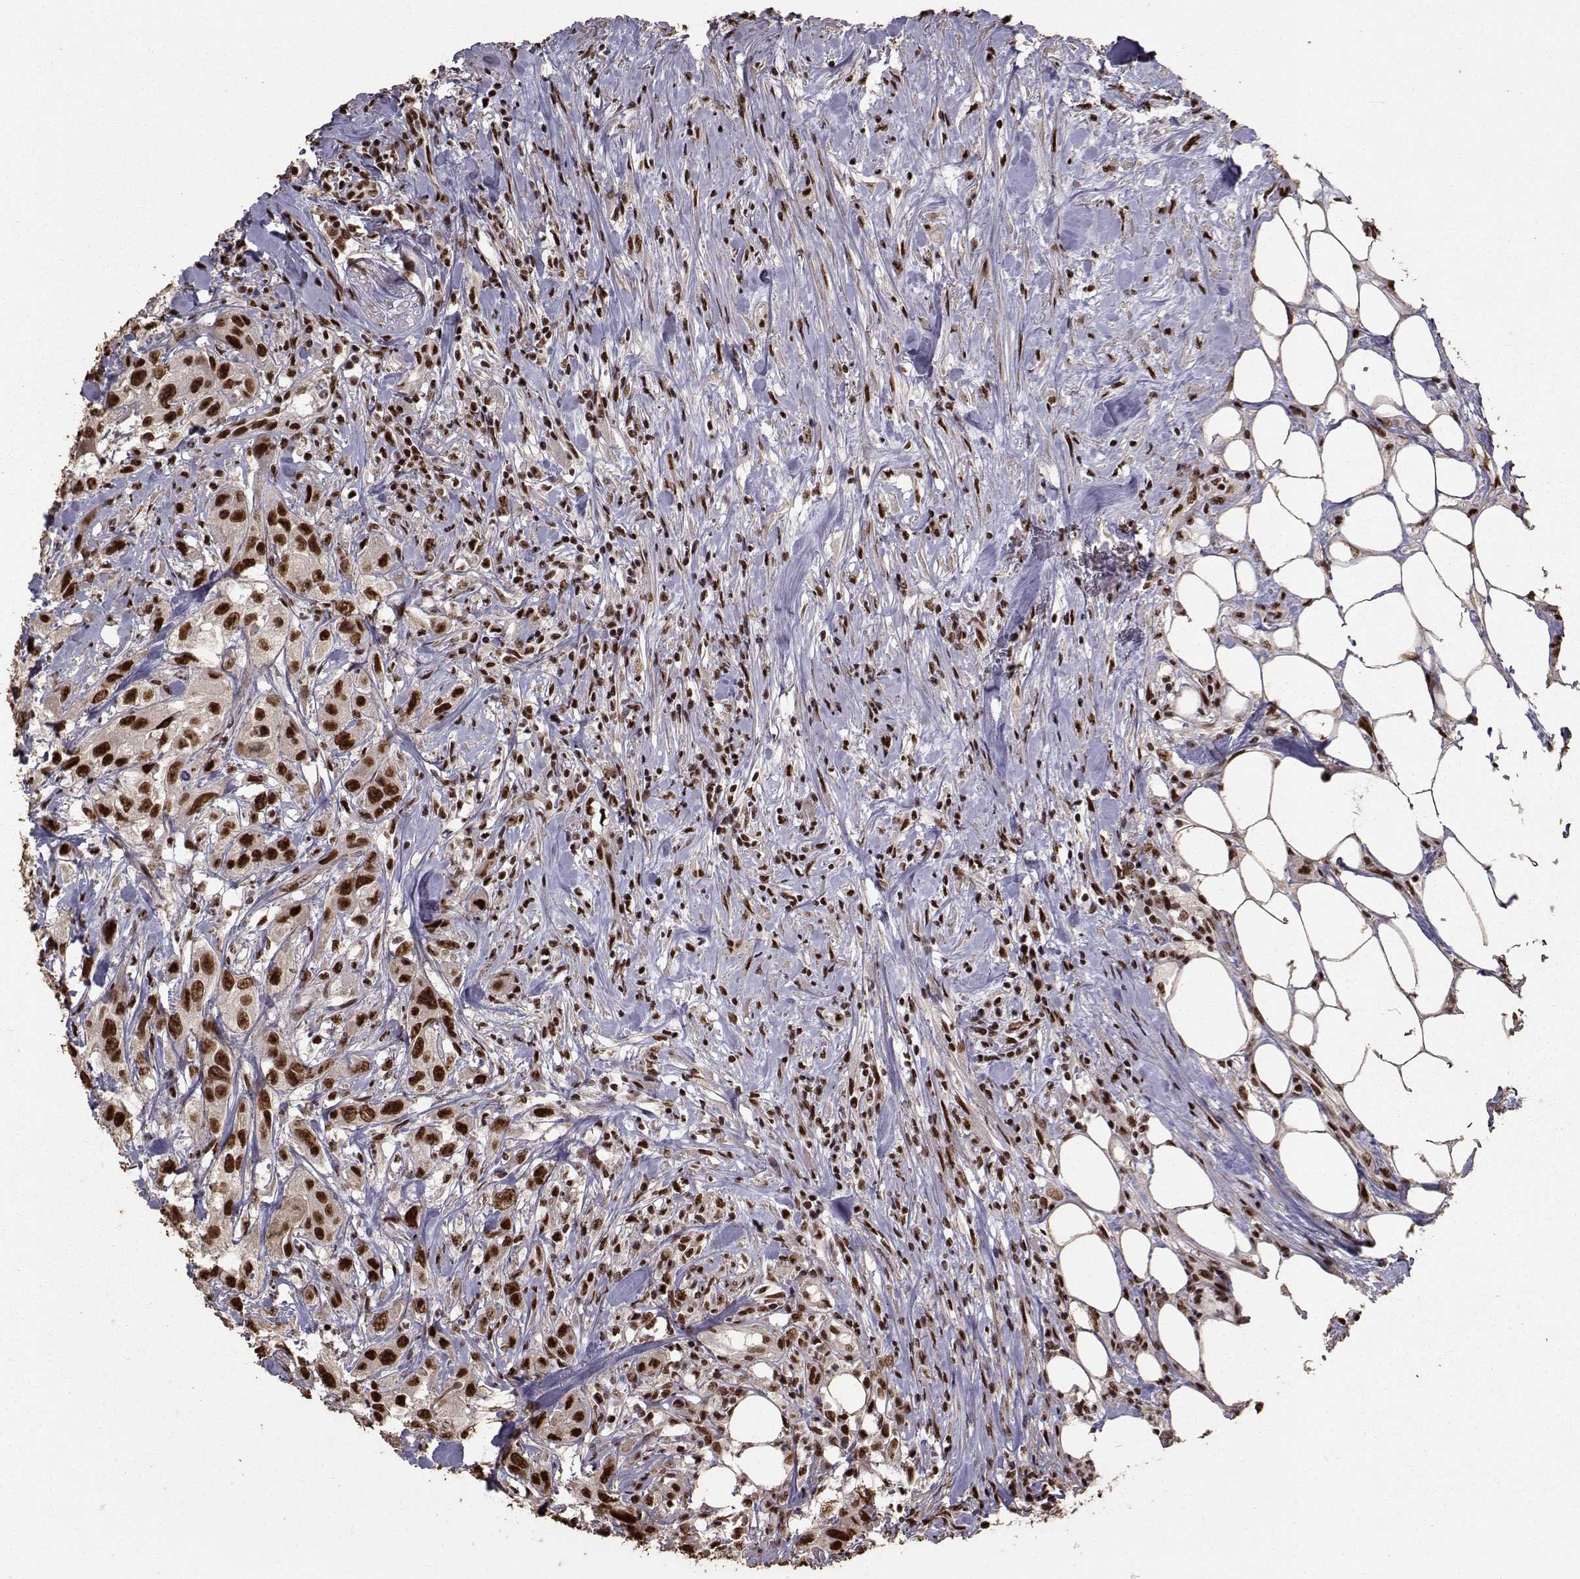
{"staining": {"intensity": "strong", "quantity": ">75%", "location": "cytoplasmic/membranous,nuclear"}, "tissue": "urothelial cancer", "cell_type": "Tumor cells", "image_type": "cancer", "snomed": [{"axis": "morphology", "description": "Urothelial carcinoma, High grade"}, {"axis": "topography", "description": "Urinary bladder"}], "caption": "An immunohistochemistry (IHC) histopathology image of tumor tissue is shown. Protein staining in brown labels strong cytoplasmic/membranous and nuclear positivity in urothelial carcinoma (high-grade) within tumor cells.", "gene": "SF1", "patient": {"sex": "male", "age": 79}}